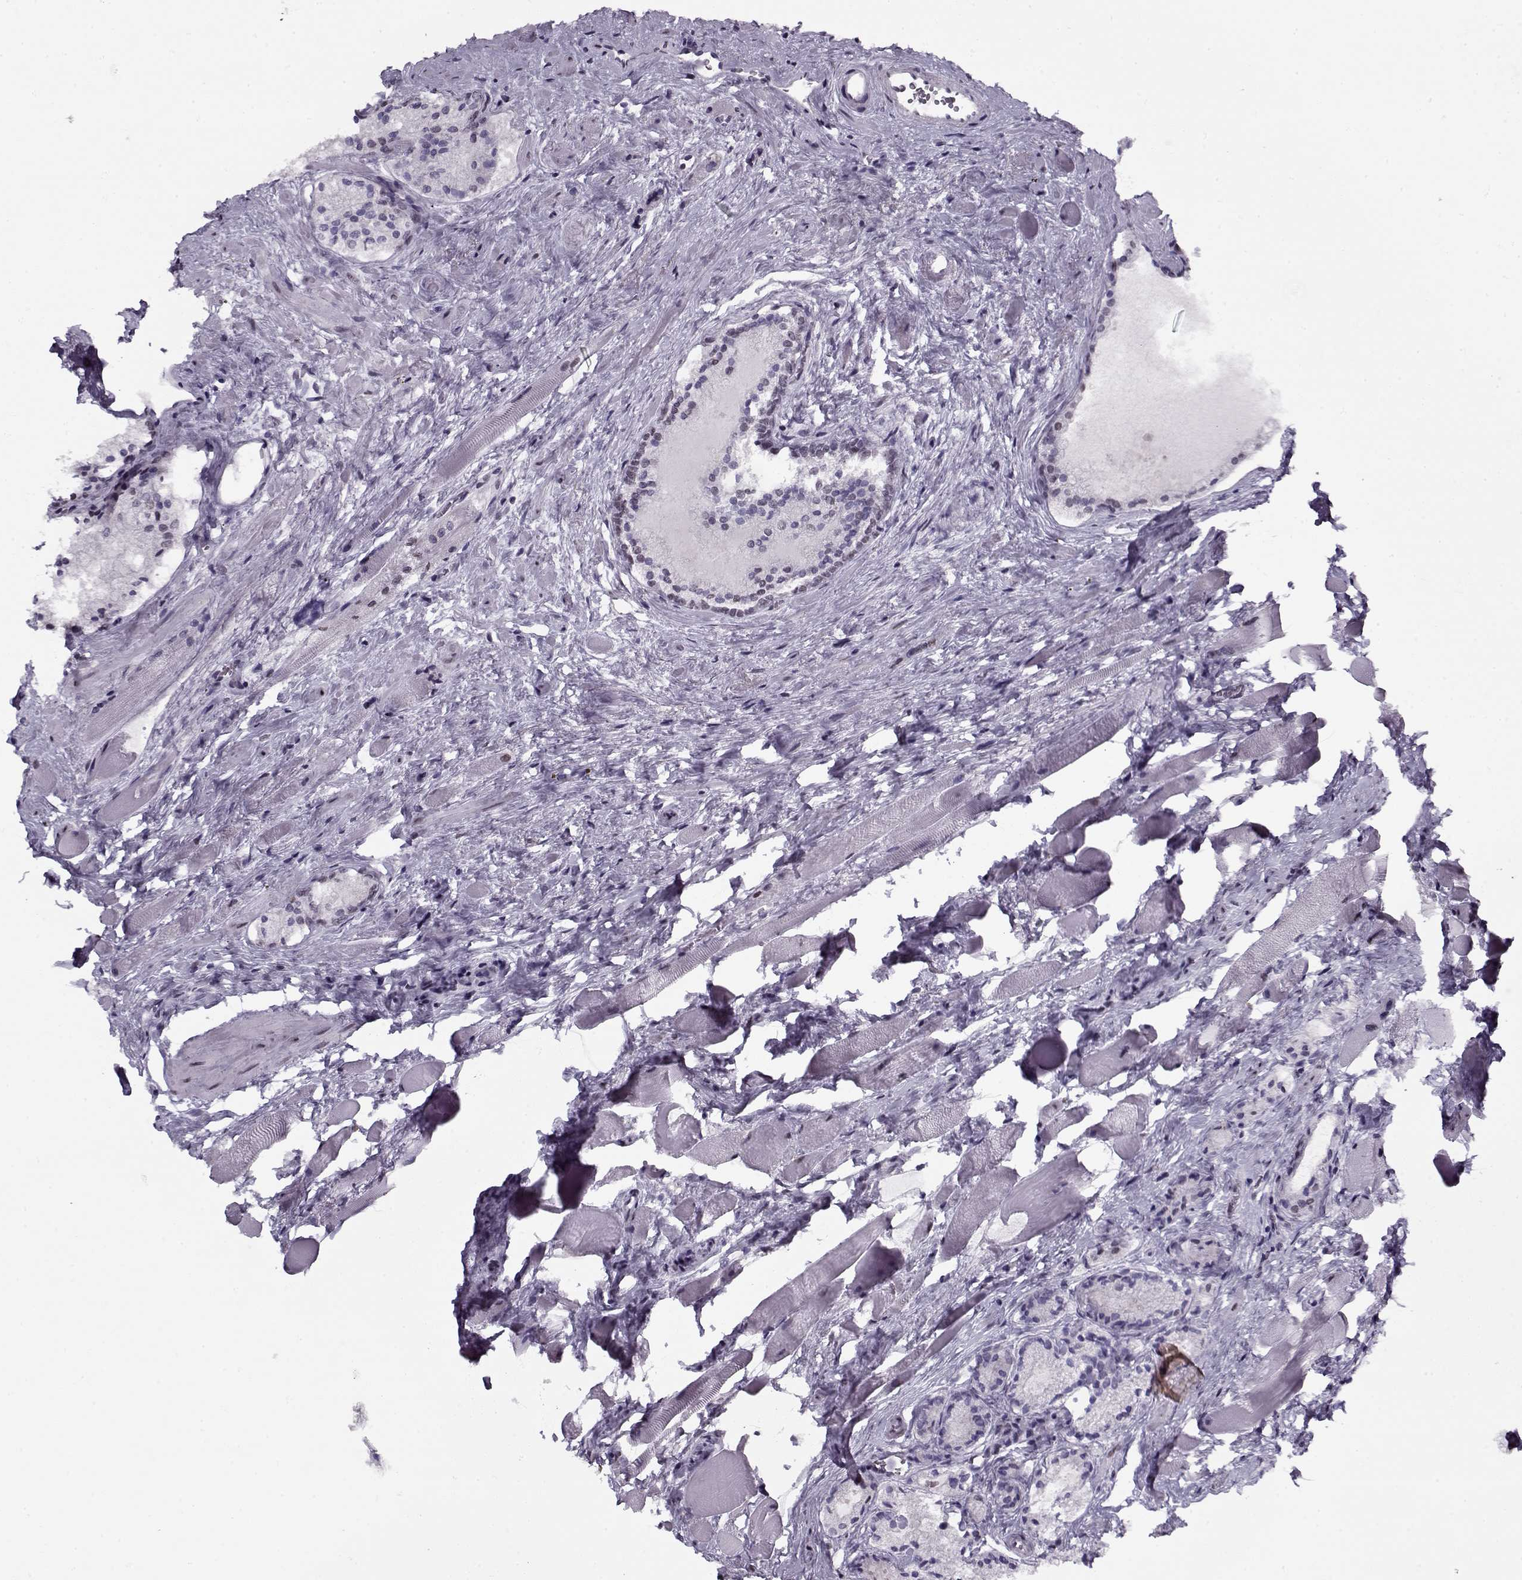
{"staining": {"intensity": "weak", "quantity": "<25%", "location": "nuclear"}, "tissue": "prostate cancer", "cell_type": "Tumor cells", "image_type": "cancer", "snomed": [{"axis": "morphology", "description": "Adenocarcinoma, NOS"}, {"axis": "morphology", "description": "Adenocarcinoma, High grade"}, {"axis": "topography", "description": "Prostate"}], "caption": "High magnification brightfield microscopy of adenocarcinoma (prostate) stained with DAB (3,3'-diaminobenzidine) (brown) and counterstained with hematoxylin (blue): tumor cells show no significant positivity.", "gene": "PRMT8", "patient": {"sex": "male", "age": 62}}